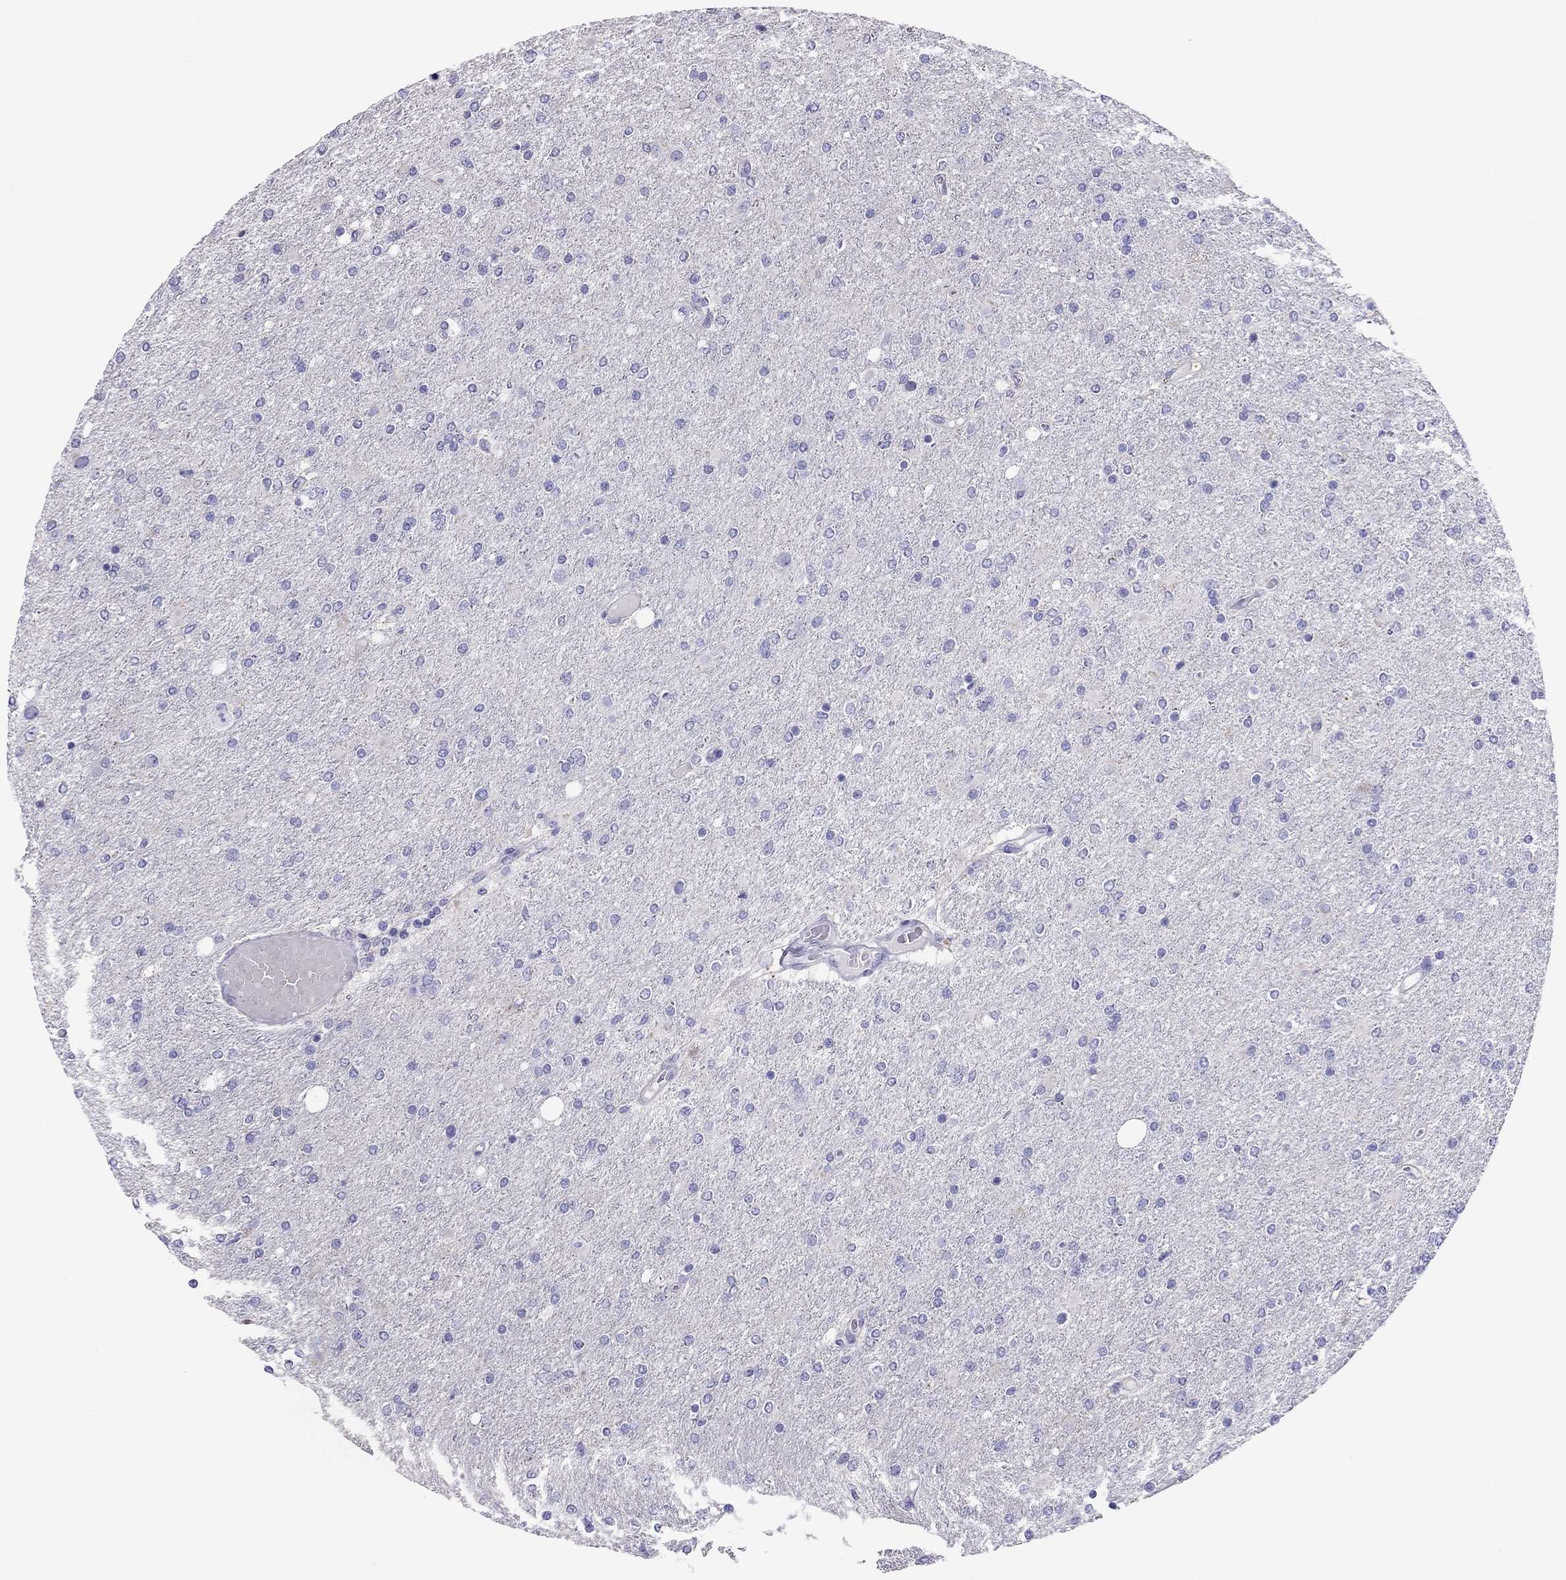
{"staining": {"intensity": "negative", "quantity": "none", "location": "none"}, "tissue": "glioma", "cell_type": "Tumor cells", "image_type": "cancer", "snomed": [{"axis": "morphology", "description": "Glioma, malignant, High grade"}, {"axis": "topography", "description": "Cerebral cortex"}], "caption": "Micrograph shows no significant protein expression in tumor cells of glioma. The staining was performed using DAB to visualize the protein expression in brown, while the nuclei were stained in blue with hematoxylin (Magnification: 20x).", "gene": "TTLL13", "patient": {"sex": "male", "age": 70}}